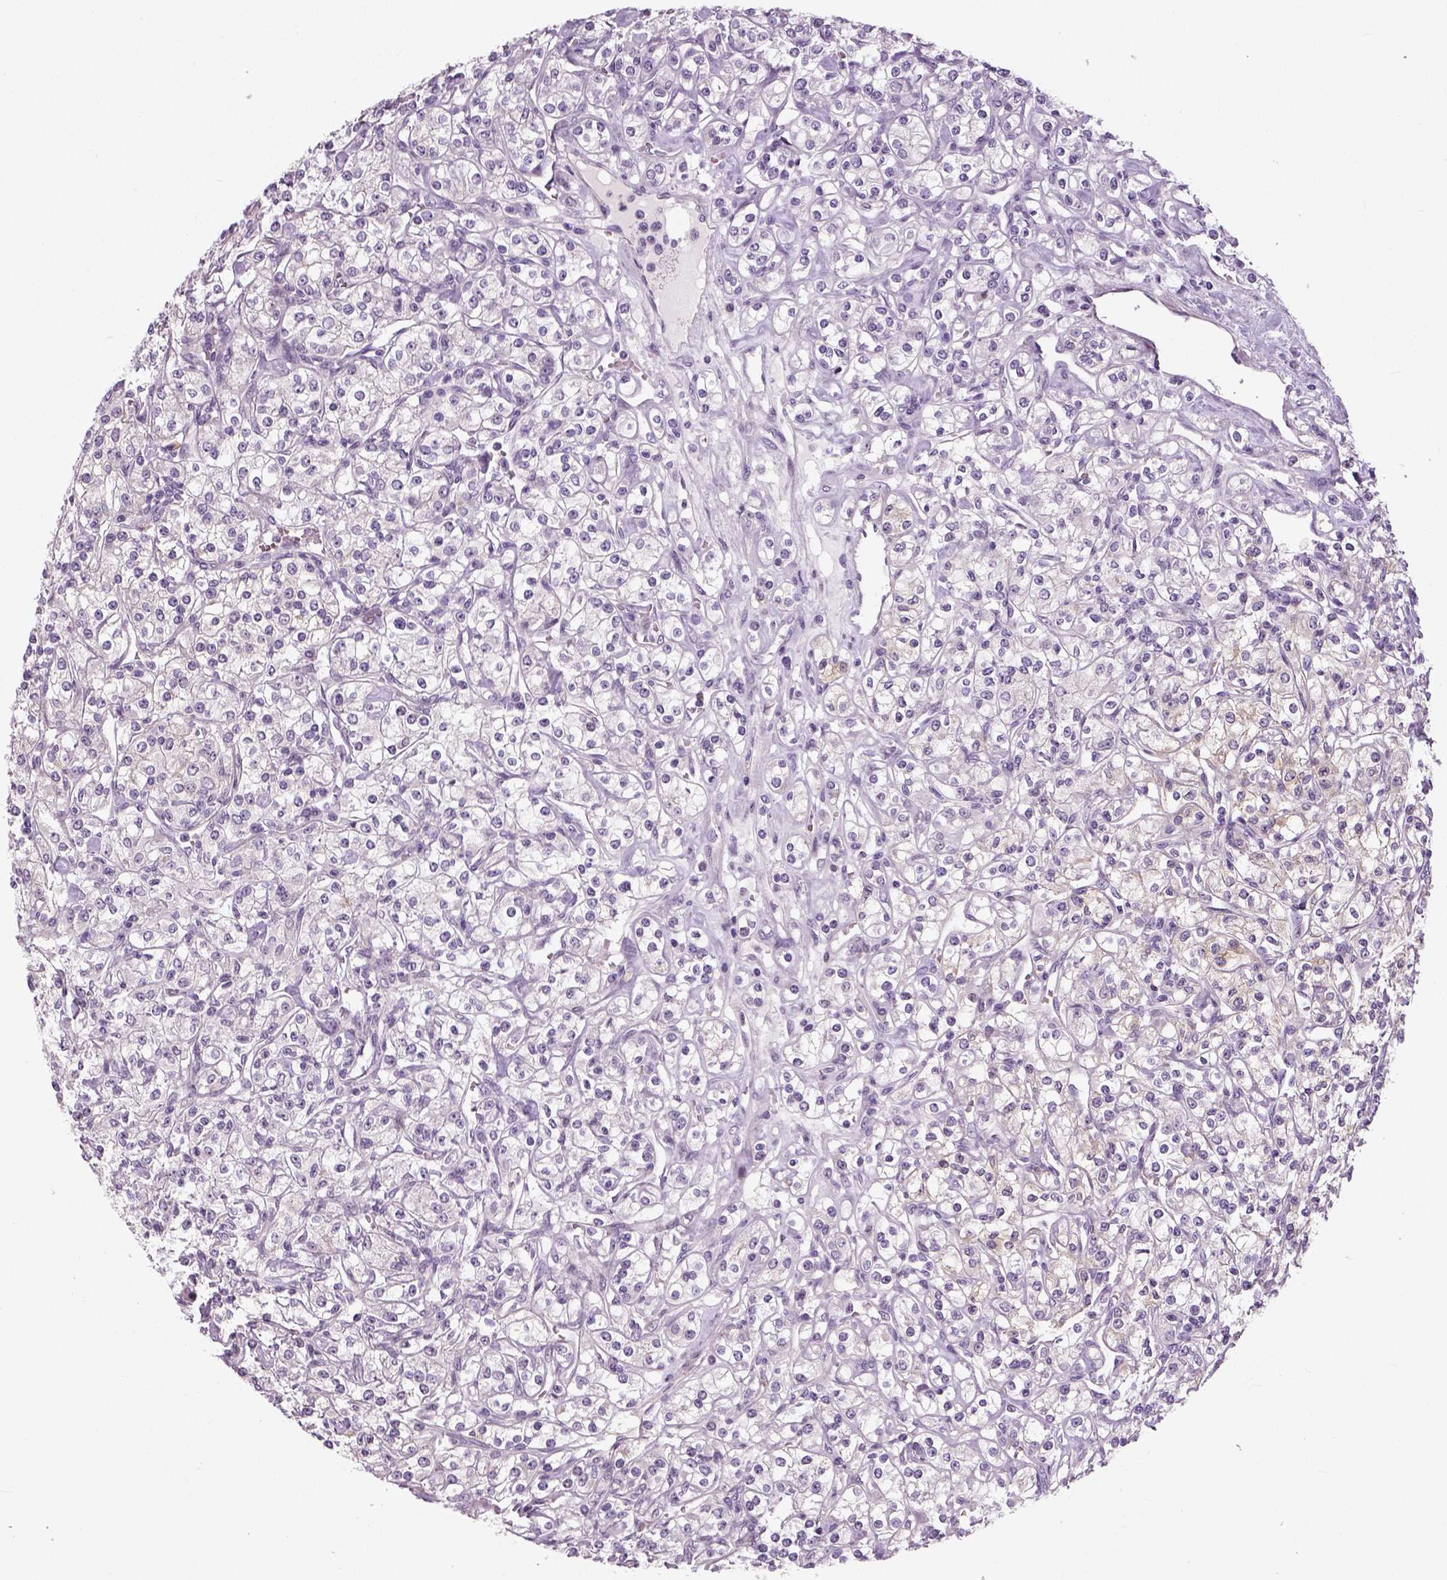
{"staining": {"intensity": "negative", "quantity": "none", "location": "none"}, "tissue": "renal cancer", "cell_type": "Tumor cells", "image_type": "cancer", "snomed": [{"axis": "morphology", "description": "Adenocarcinoma, NOS"}, {"axis": "topography", "description": "Kidney"}], "caption": "The histopathology image reveals no staining of tumor cells in renal cancer.", "gene": "NECAB1", "patient": {"sex": "male", "age": 77}}